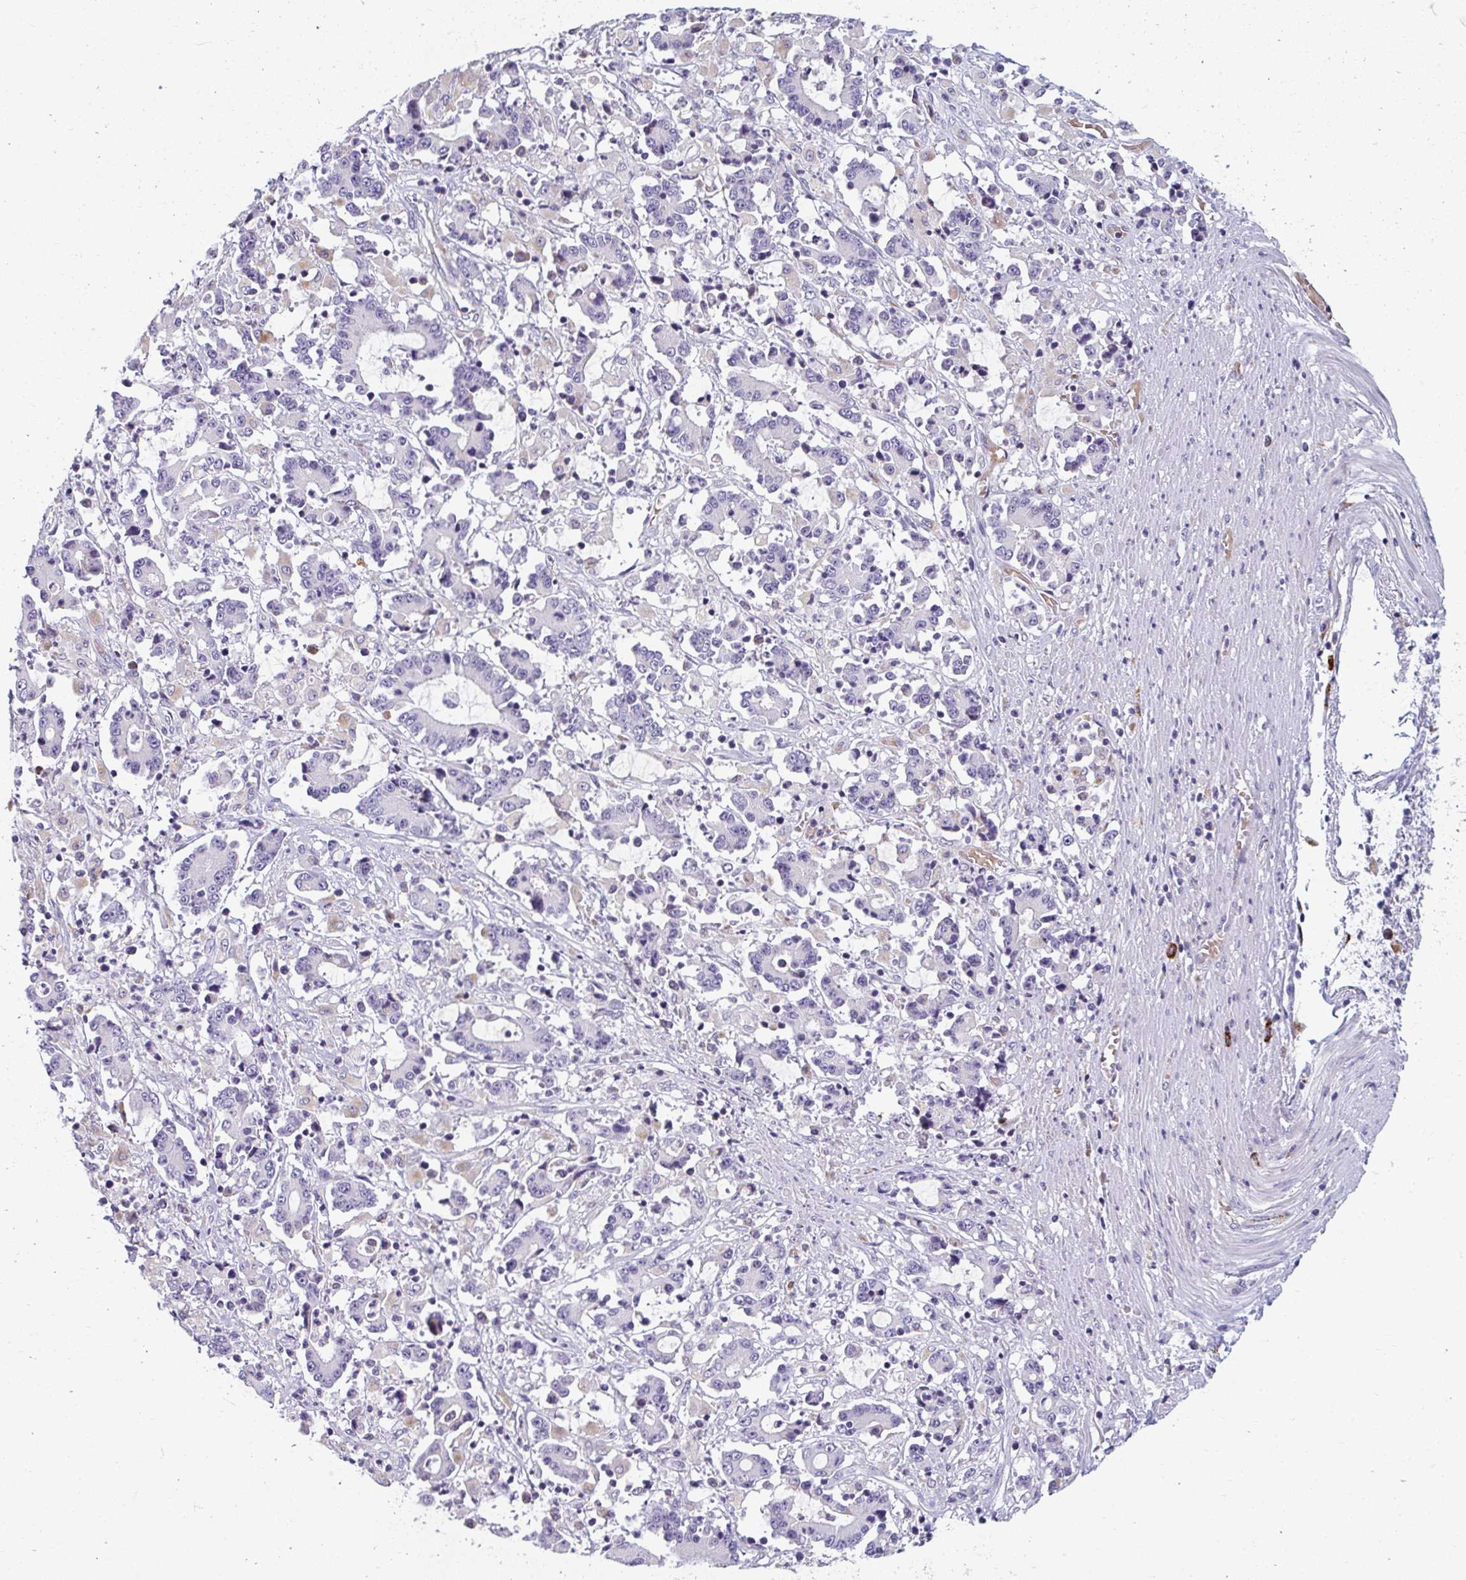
{"staining": {"intensity": "negative", "quantity": "none", "location": "none"}, "tissue": "stomach cancer", "cell_type": "Tumor cells", "image_type": "cancer", "snomed": [{"axis": "morphology", "description": "Adenocarcinoma, NOS"}, {"axis": "topography", "description": "Stomach, upper"}], "caption": "Micrograph shows no significant protein expression in tumor cells of adenocarcinoma (stomach). (Stains: DAB immunohistochemistry (IHC) with hematoxylin counter stain, Microscopy: brightfield microscopy at high magnification).", "gene": "EIF1AD", "patient": {"sex": "male", "age": 68}}